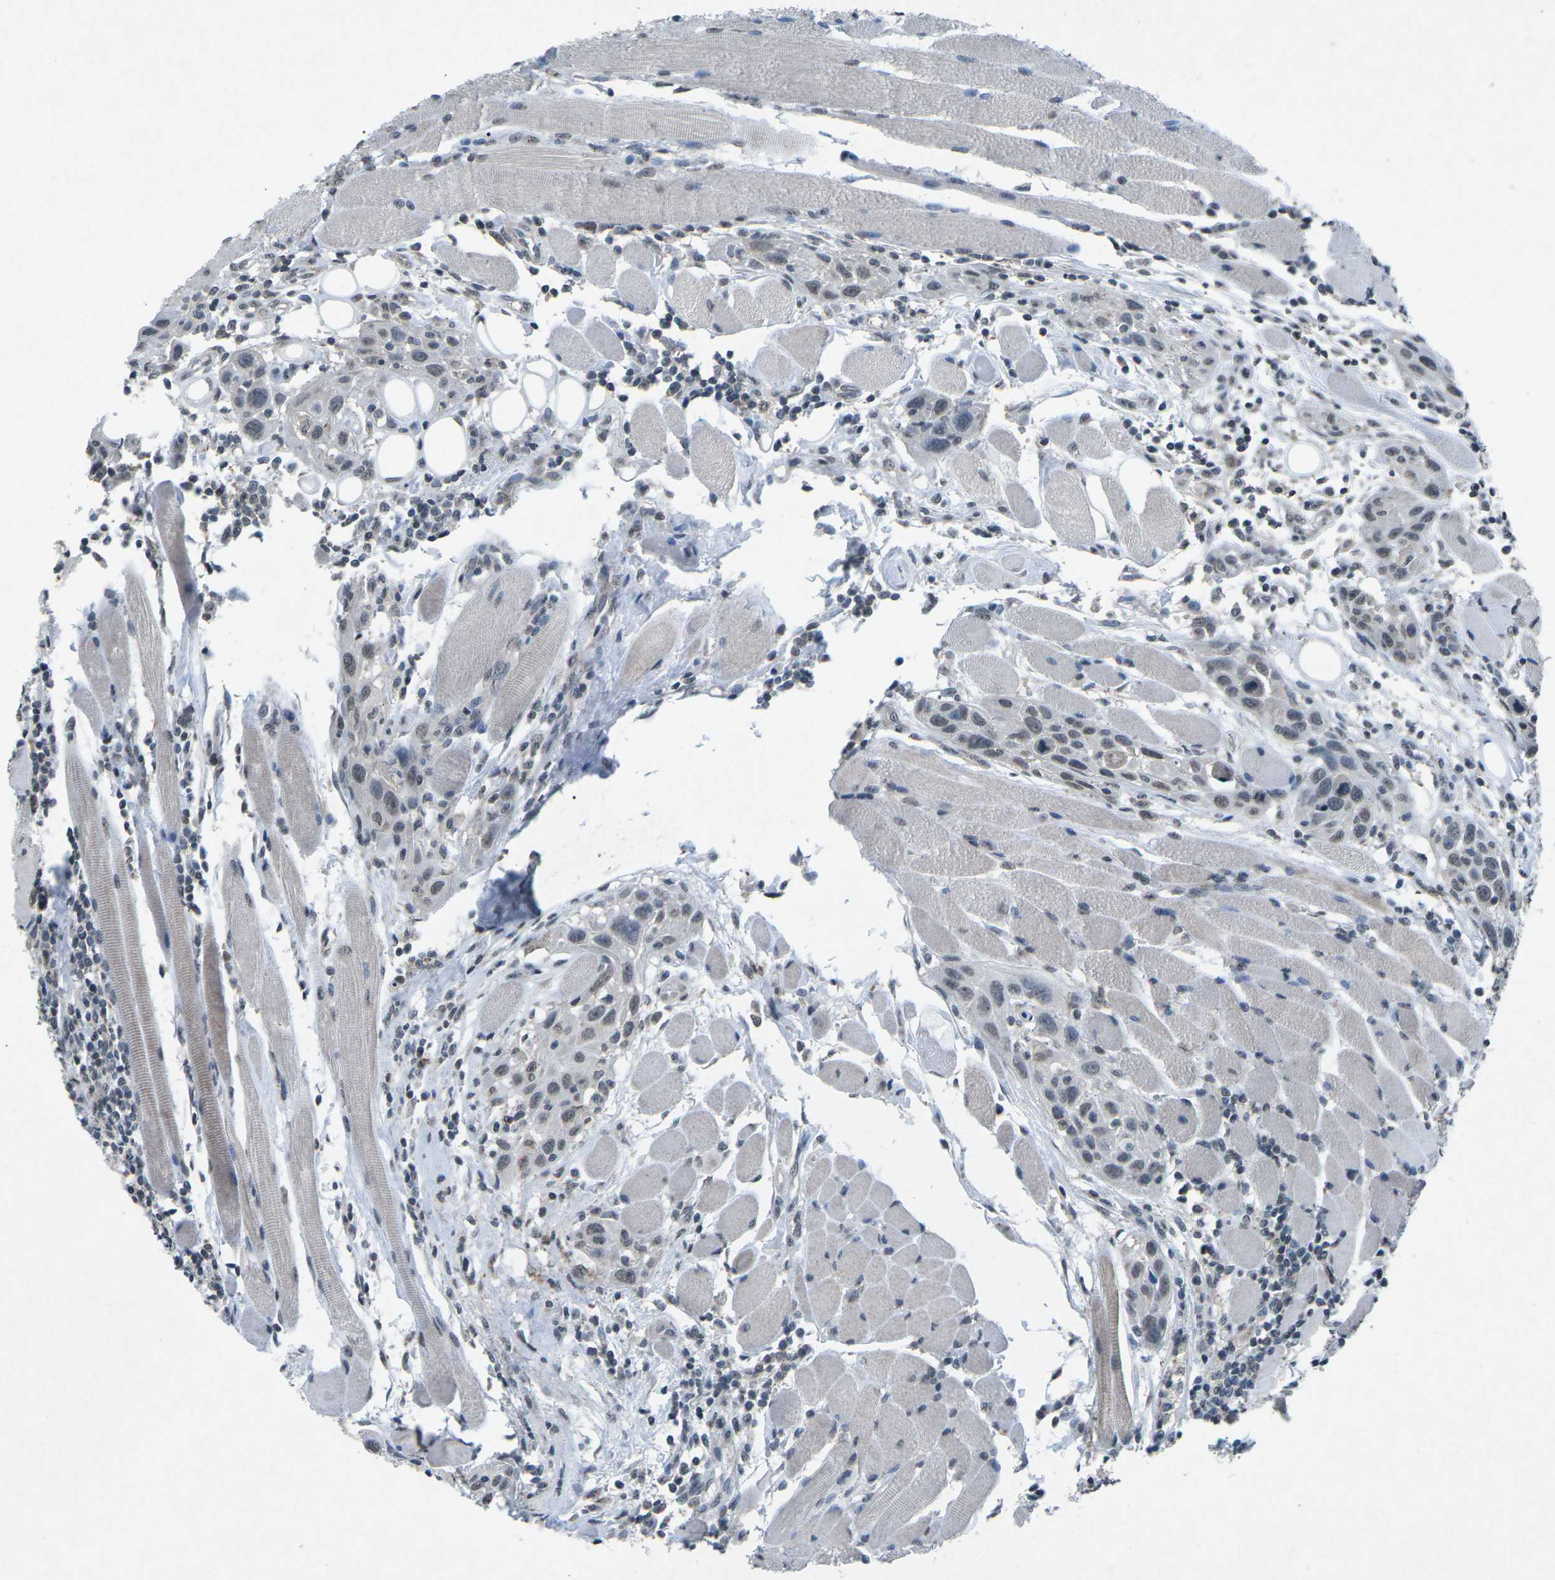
{"staining": {"intensity": "negative", "quantity": "none", "location": "none"}, "tissue": "head and neck cancer", "cell_type": "Tumor cells", "image_type": "cancer", "snomed": [{"axis": "morphology", "description": "Squamous cell carcinoma, NOS"}, {"axis": "topography", "description": "Oral tissue"}, {"axis": "topography", "description": "Head-Neck"}], "caption": "High magnification brightfield microscopy of head and neck cancer stained with DAB (brown) and counterstained with hematoxylin (blue): tumor cells show no significant positivity.", "gene": "TFR2", "patient": {"sex": "female", "age": 50}}